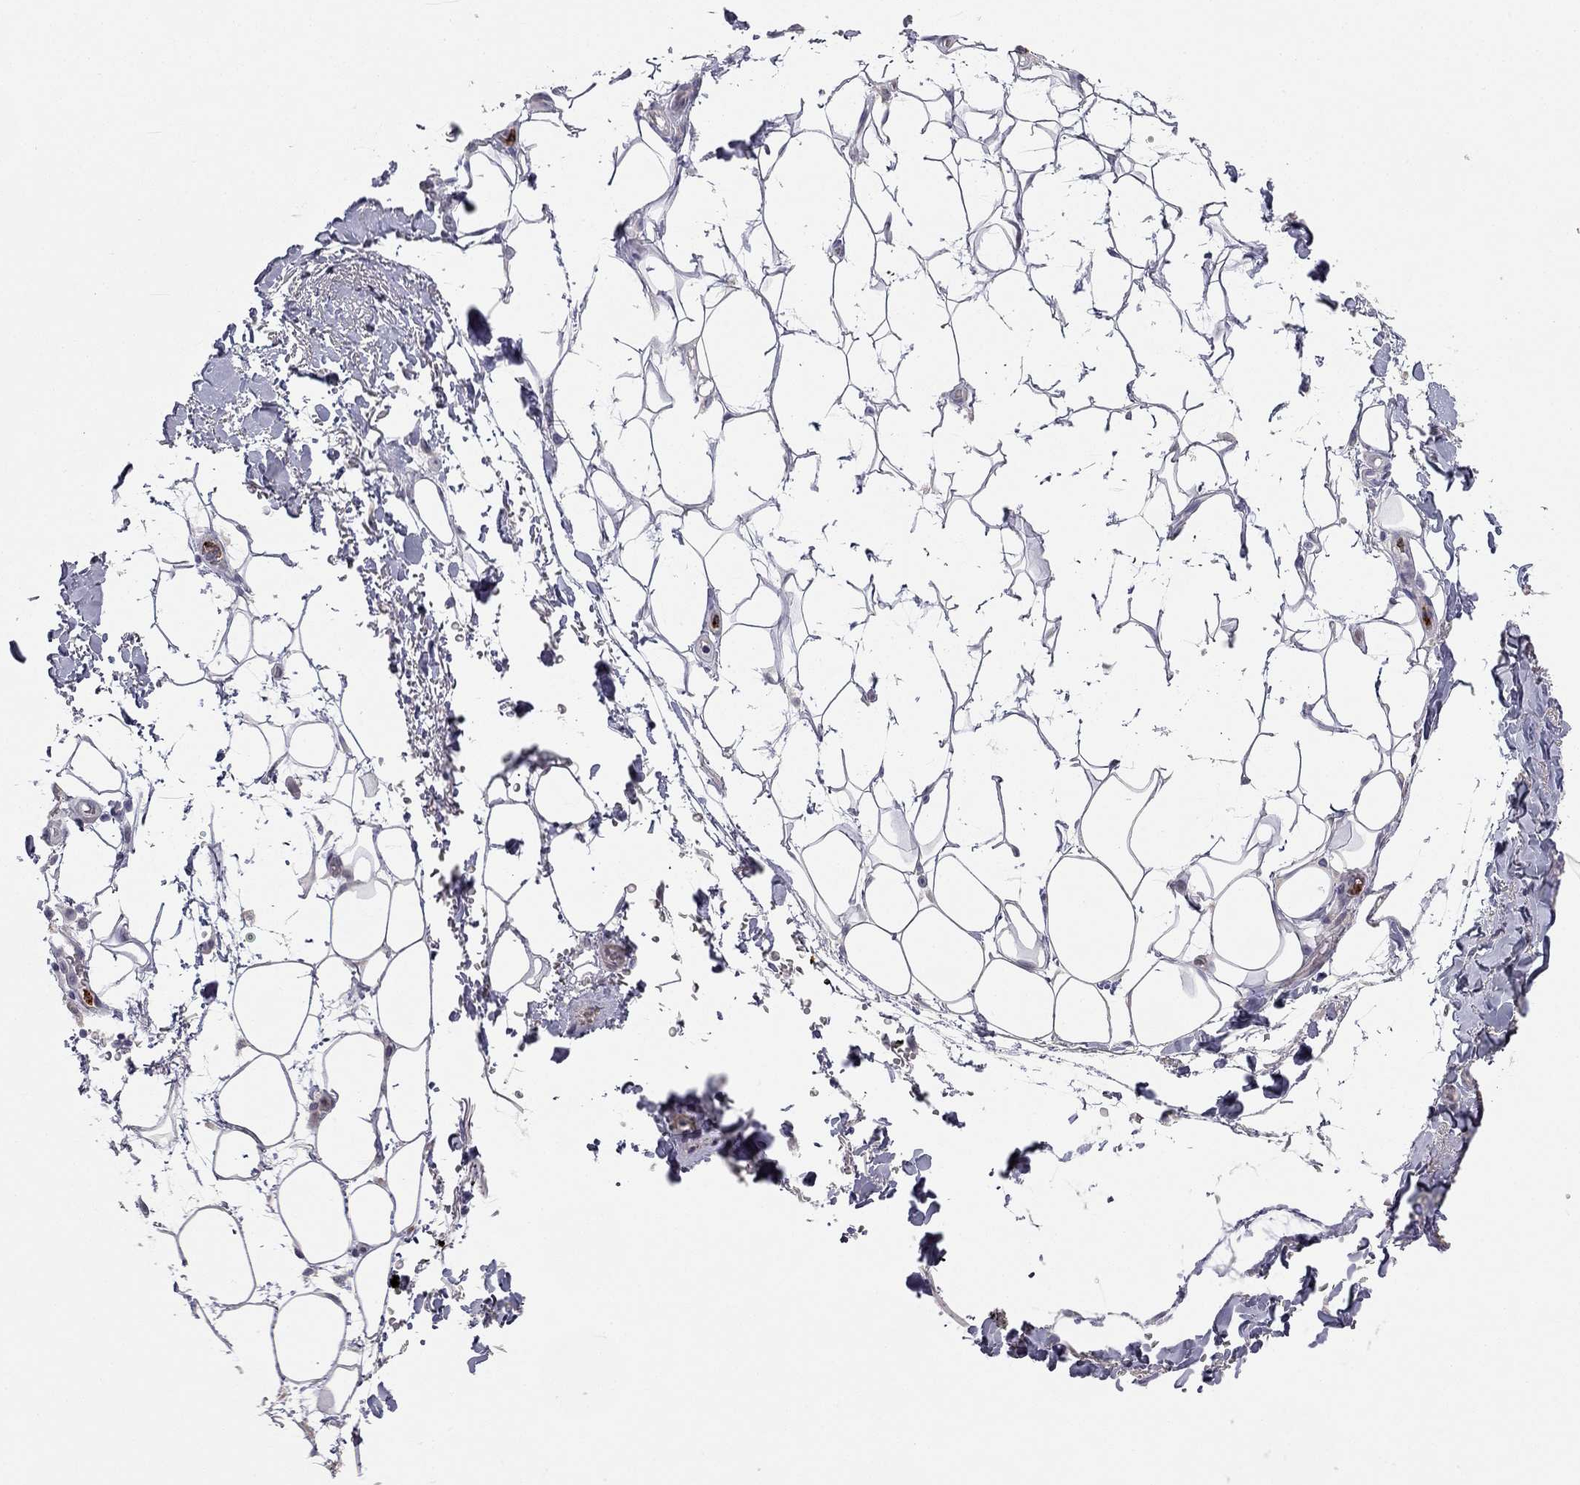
{"staining": {"intensity": "negative", "quantity": "none", "location": "none"}, "tissue": "adipose tissue", "cell_type": "Adipocytes", "image_type": "normal", "snomed": [{"axis": "morphology", "description": "Normal tissue, NOS"}, {"axis": "topography", "description": "Anal"}, {"axis": "topography", "description": "Peripheral nerve tissue"}], "caption": "Protein analysis of normal adipose tissue displays no significant positivity in adipocytes. (Brightfield microscopy of DAB IHC at high magnification).", "gene": "C16orf89", "patient": {"sex": "male", "age": 53}}